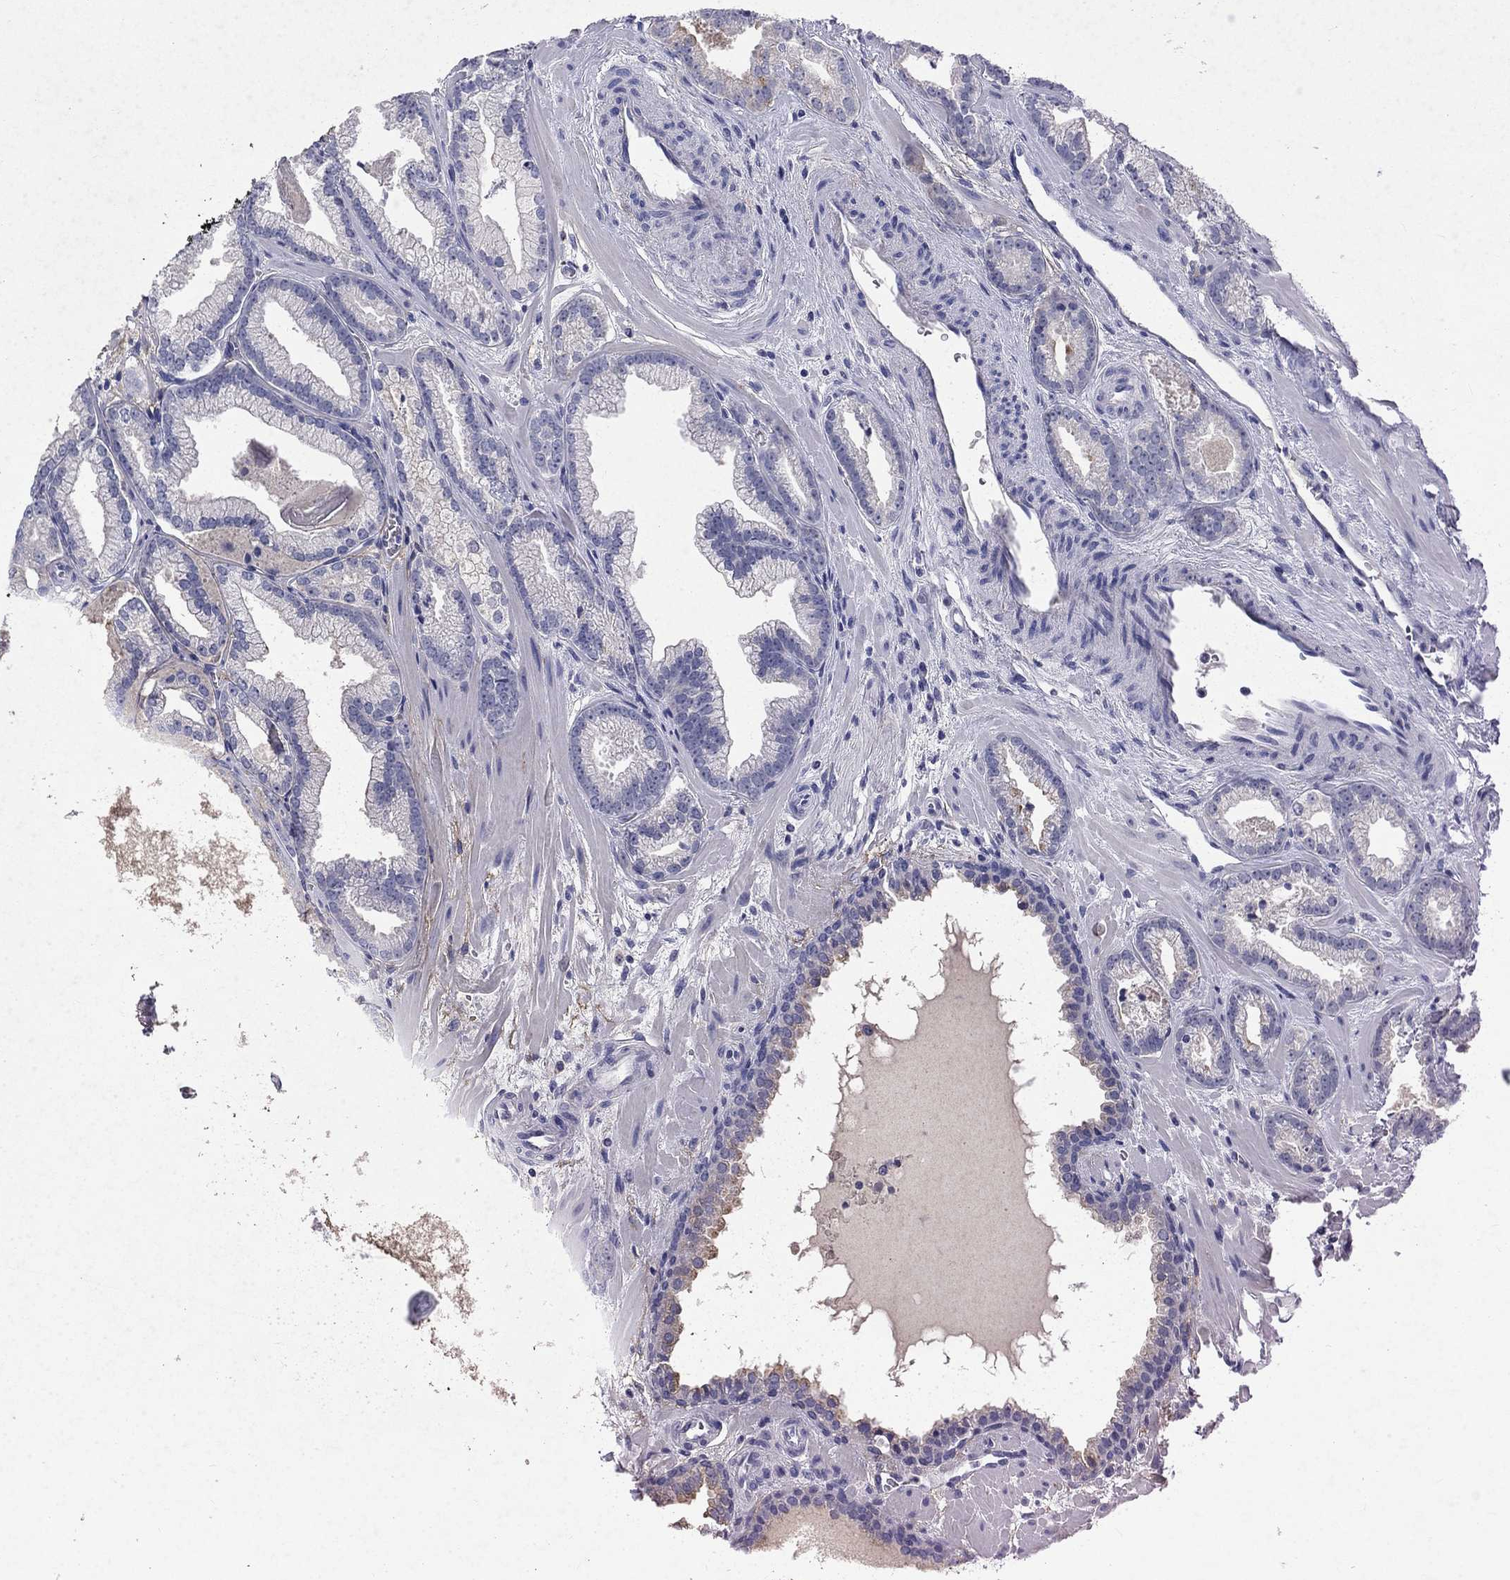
{"staining": {"intensity": "negative", "quantity": "none", "location": "none"}, "tissue": "prostate cancer", "cell_type": "Tumor cells", "image_type": "cancer", "snomed": [{"axis": "morphology", "description": "Adenocarcinoma, Low grade"}, {"axis": "topography", "description": "Prostate"}], "caption": "This histopathology image is of prostate cancer stained with IHC to label a protein in brown with the nuclei are counter-stained blue. There is no positivity in tumor cells.", "gene": "ENPP6", "patient": {"sex": "male", "age": 68}}